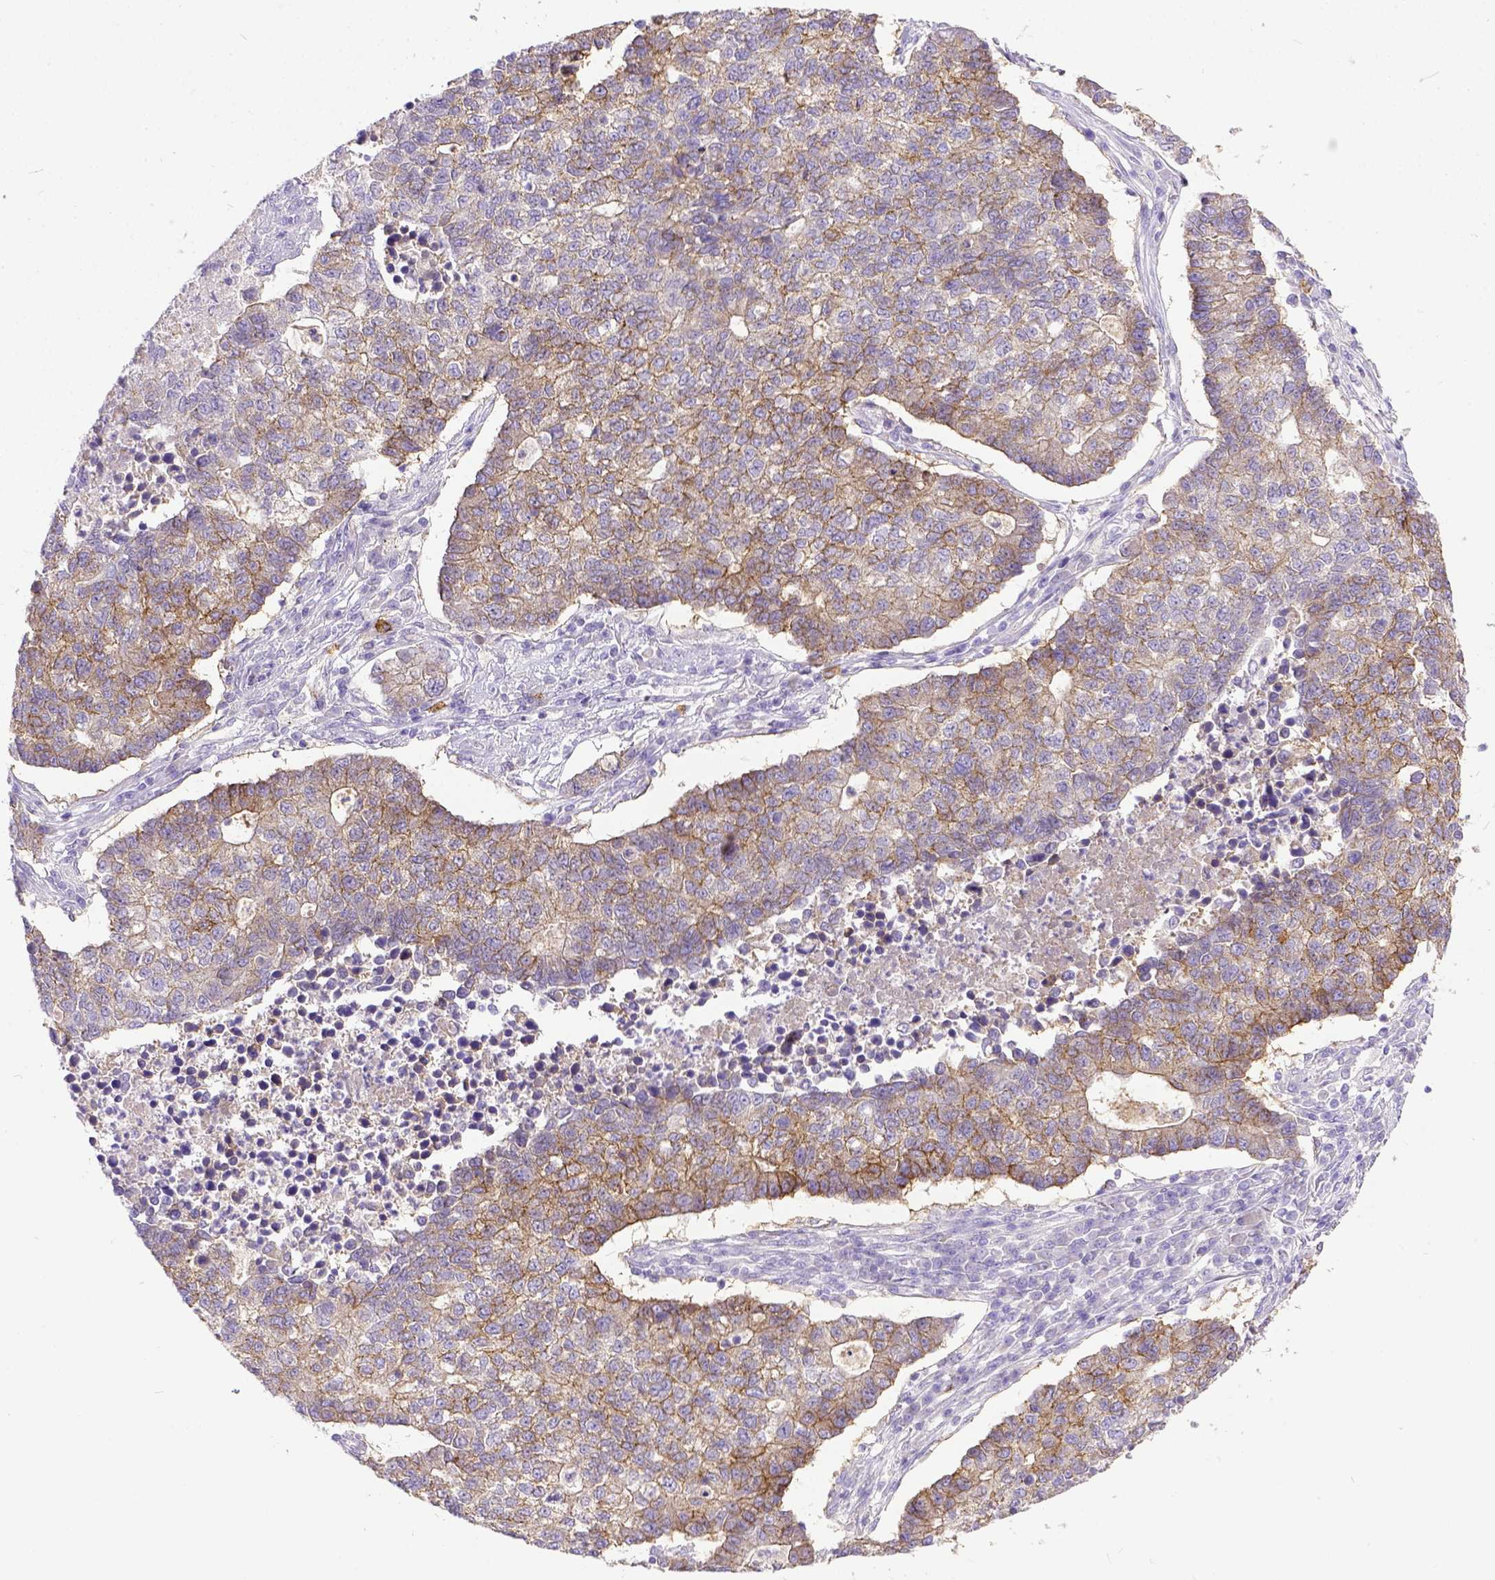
{"staining": {"intensity": "moderate", "quantity": ">75%", "location": "cytoplasmic/membranous"}, "tissue": "lung cancer", "cell_type": "Tumor cells", "image_type": "cancer", "snomed": [{"axis": "morphology", "description": "Adenocarcinoma, NOS"}, {"axis": "topography", "description": "Lung"}], "caption": "High-magnification brightfield microscopy of adenocarcinoma (lung) stained with DAB (brown) and counterstained with hematoxylin (blue). tumor cells exhibit moderate cytoplasmic/membranous positivity is seen in about>75% of cells.", "gene": "KIT", "patient": {"sex": "male", "age": 57}}